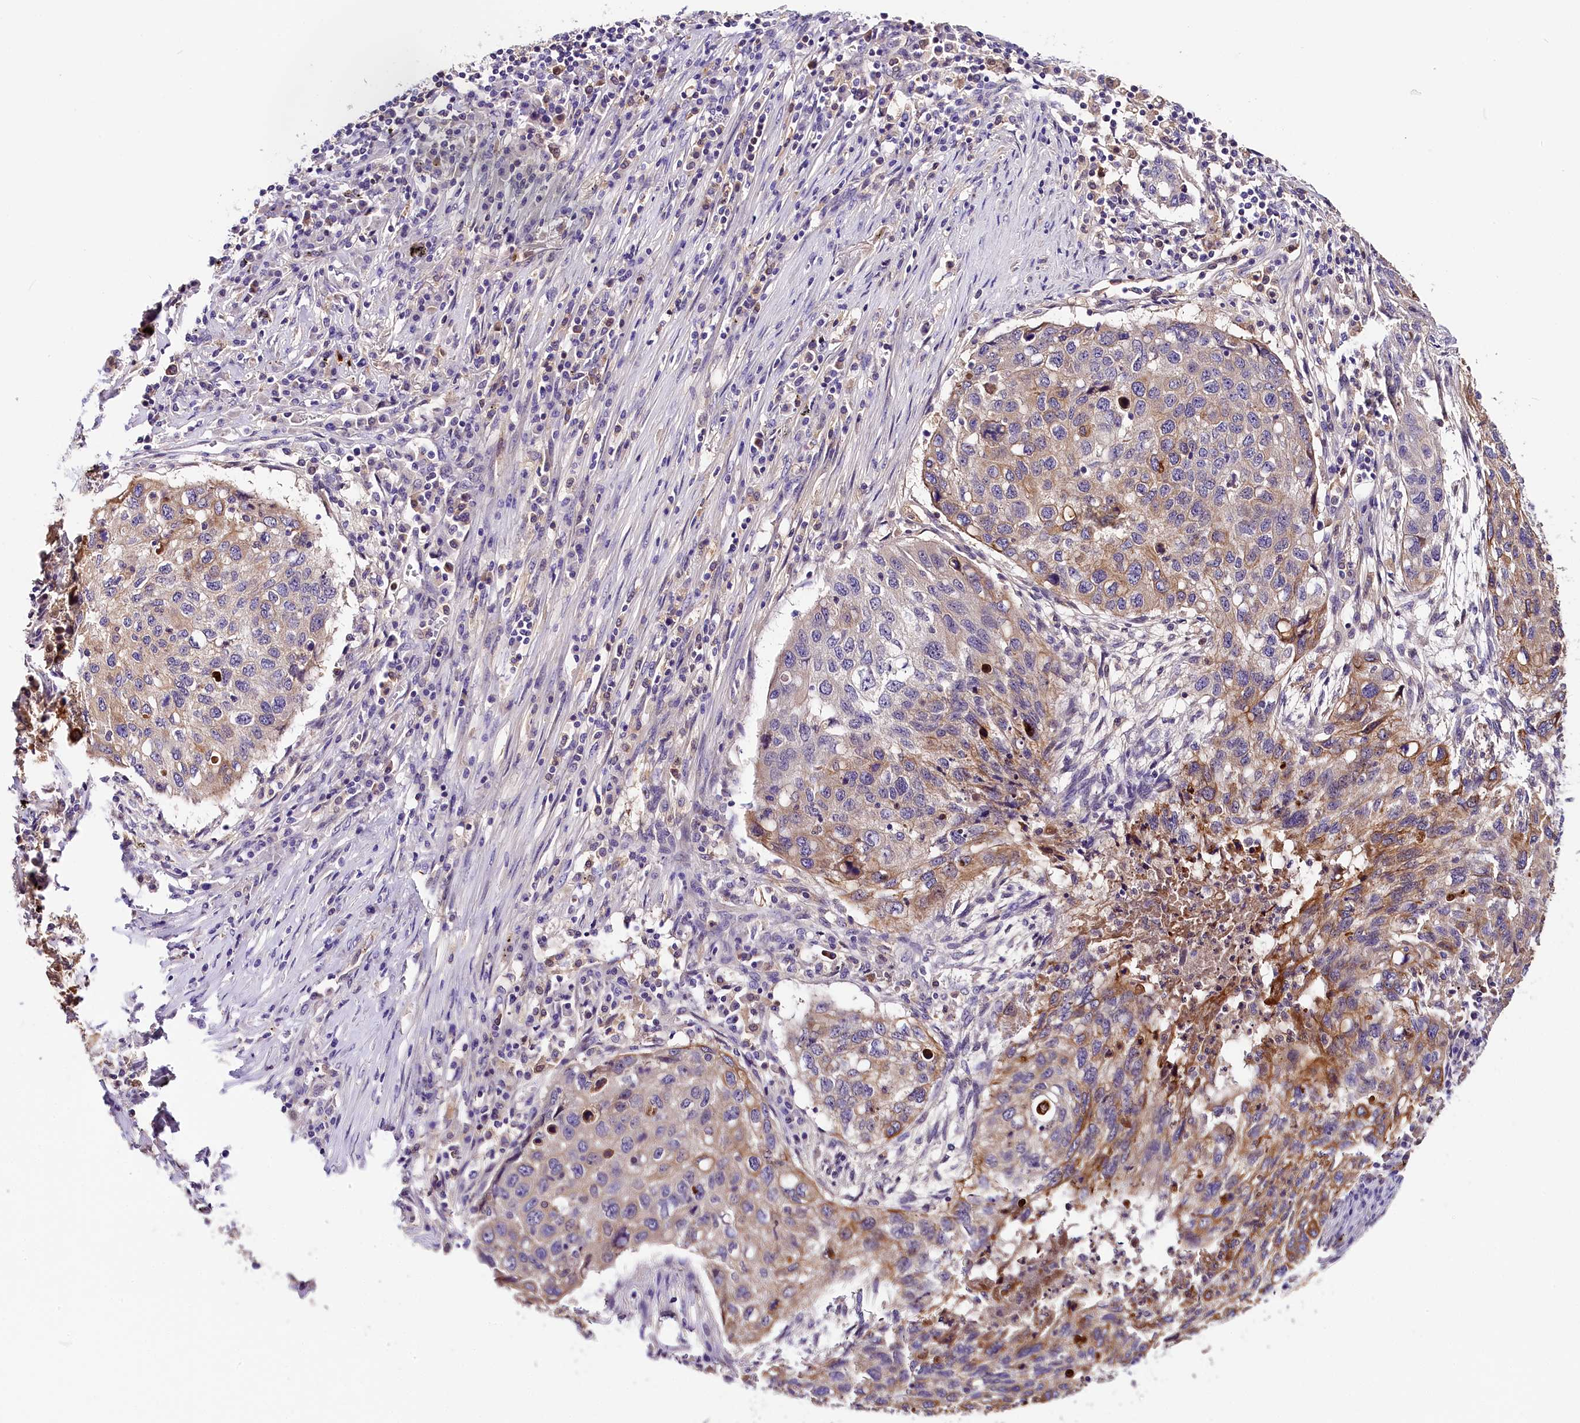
{"staining": {"intensity": "moderate", "quantity": "<25%", "location": "cytoplasmic/membranous"}, "tissue": "lung cancer", "cell_type": "Tumor cells", "image_type": "cancer", "snomed": [{"axis": "morphology", "description": "Squamous cell carcinoma, NOS"}, {"axis": "topography", "description": "Lung"}], "caption": "DAB immunohistochemical staining of human lung cancer (squamous cell carcinoma) displays moderate cytoplasmic/membranous protein positivity in about <25% of tumor cells.", "gene": "ARMC6", "patient": {"sex": "female", "age": 63}}